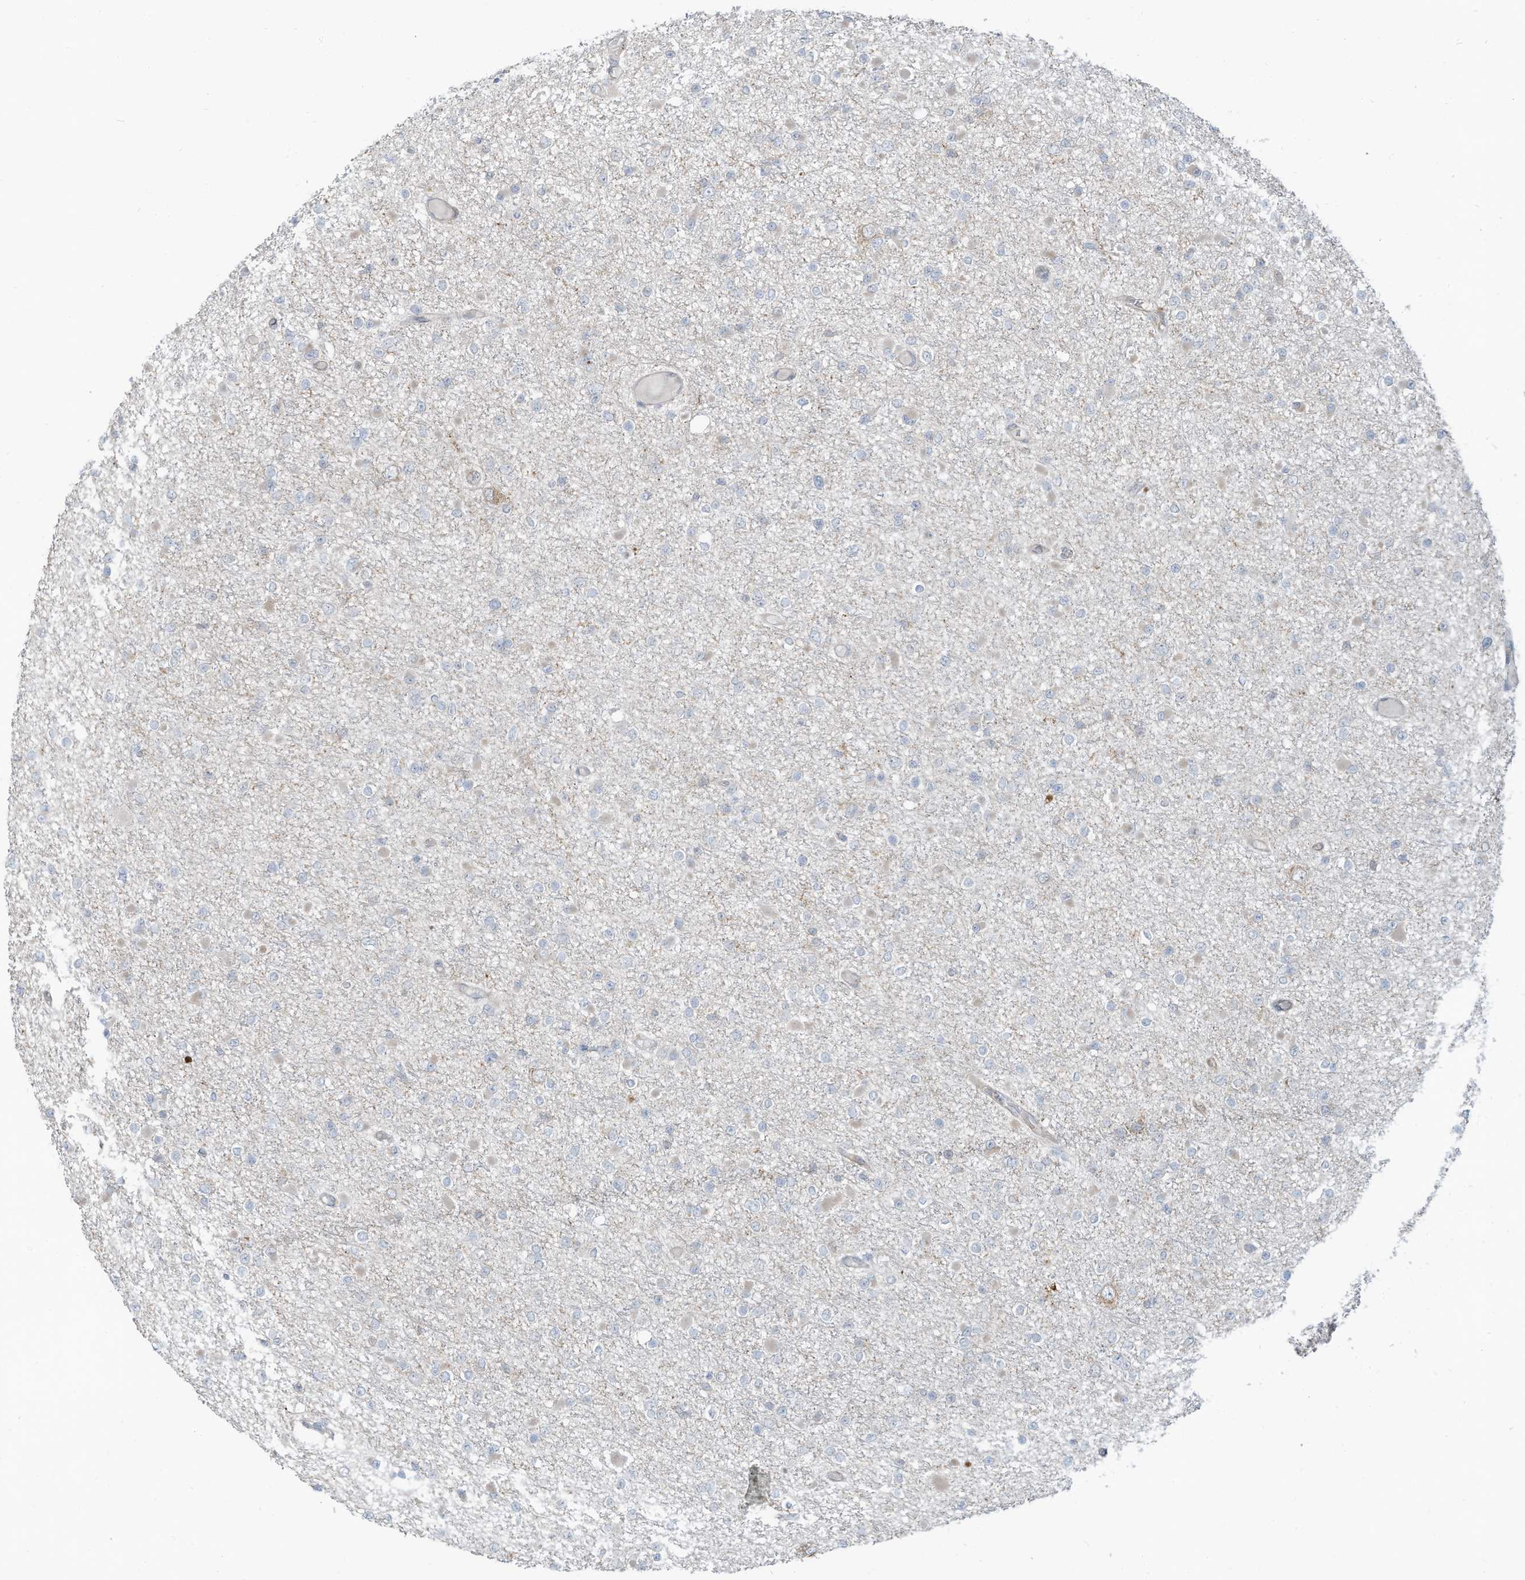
{"staining": {"intensity": "negative", "quantity": "none", "location": "none"}, "tissue": "glioma", "cell_type": "Tumor cells", "image_type": "cancer", "snomed": [{"axis": "morphology", "description": "Glioma, malignant, Low grade"}, {"axis": "topography", "description": "Brain"}], "caption": "An image of human glioma is negative for staining in tumor cells. (DAB IHC with hematoxylin counter stain).", "gene": "DZIP3", "patient": {"sex": "female", "age": 22}}